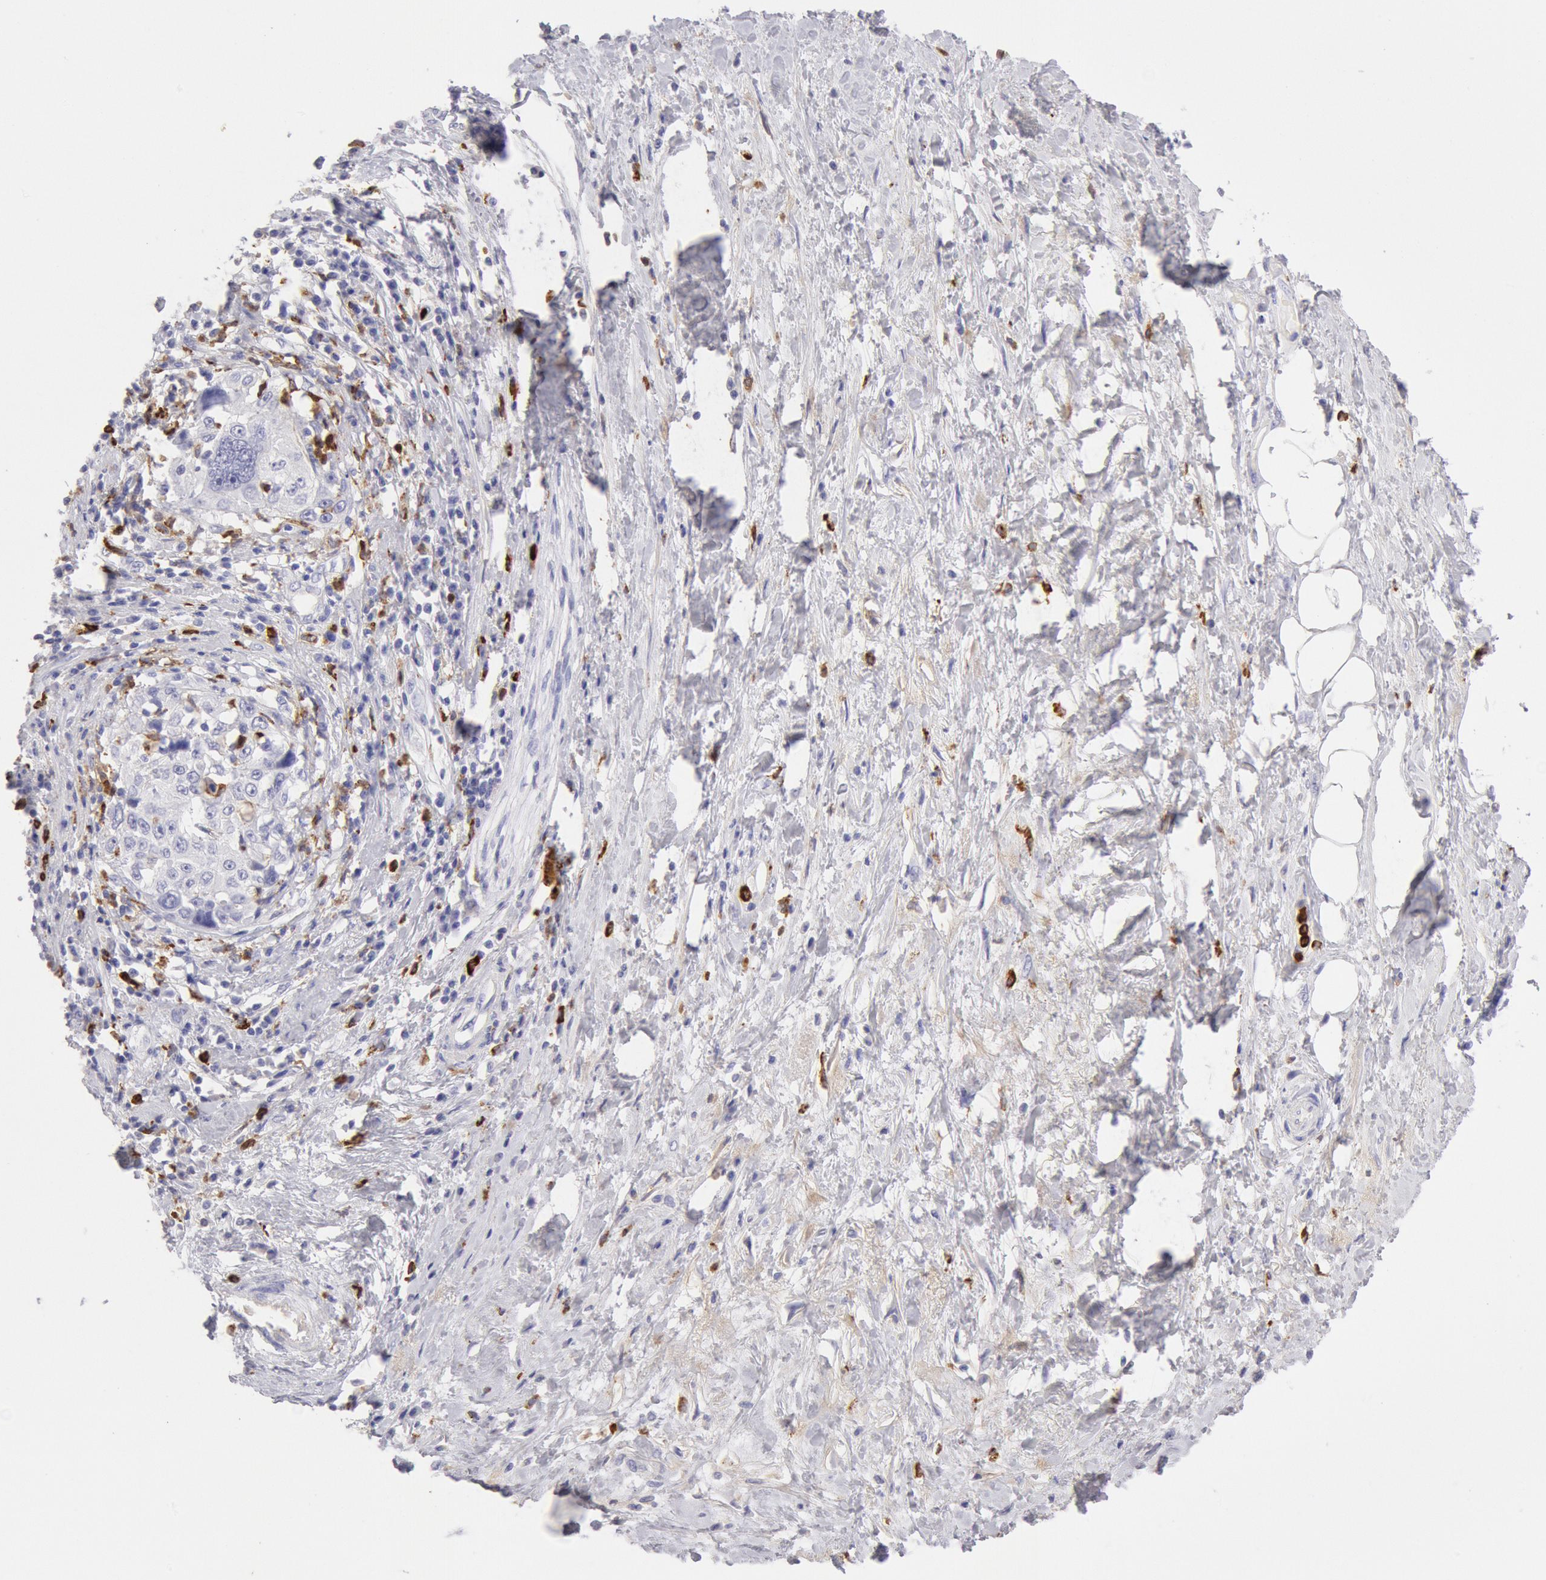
{"staining": {"intensity": "negative", "quantity": "none", "location": "none"}, "tissue": "cervical cancer", "cell_type": "Tumor cells", "image_type": "cancer", "snomed": [{"axis": "morphology", "description": "Squamous cell carcinoma, NOS"}, {"axis": "topography", "description": "Cervix"}], "caption": "High magnification brightfield microscopy of cervical cancer (squamous cell carcinoma) stained with DAB (brown) and counterstained with hematoxylin (blue): tumor cells show no significant expression.", "gene": "FCN1", "patient": {"sex": "female", "age": 57}}